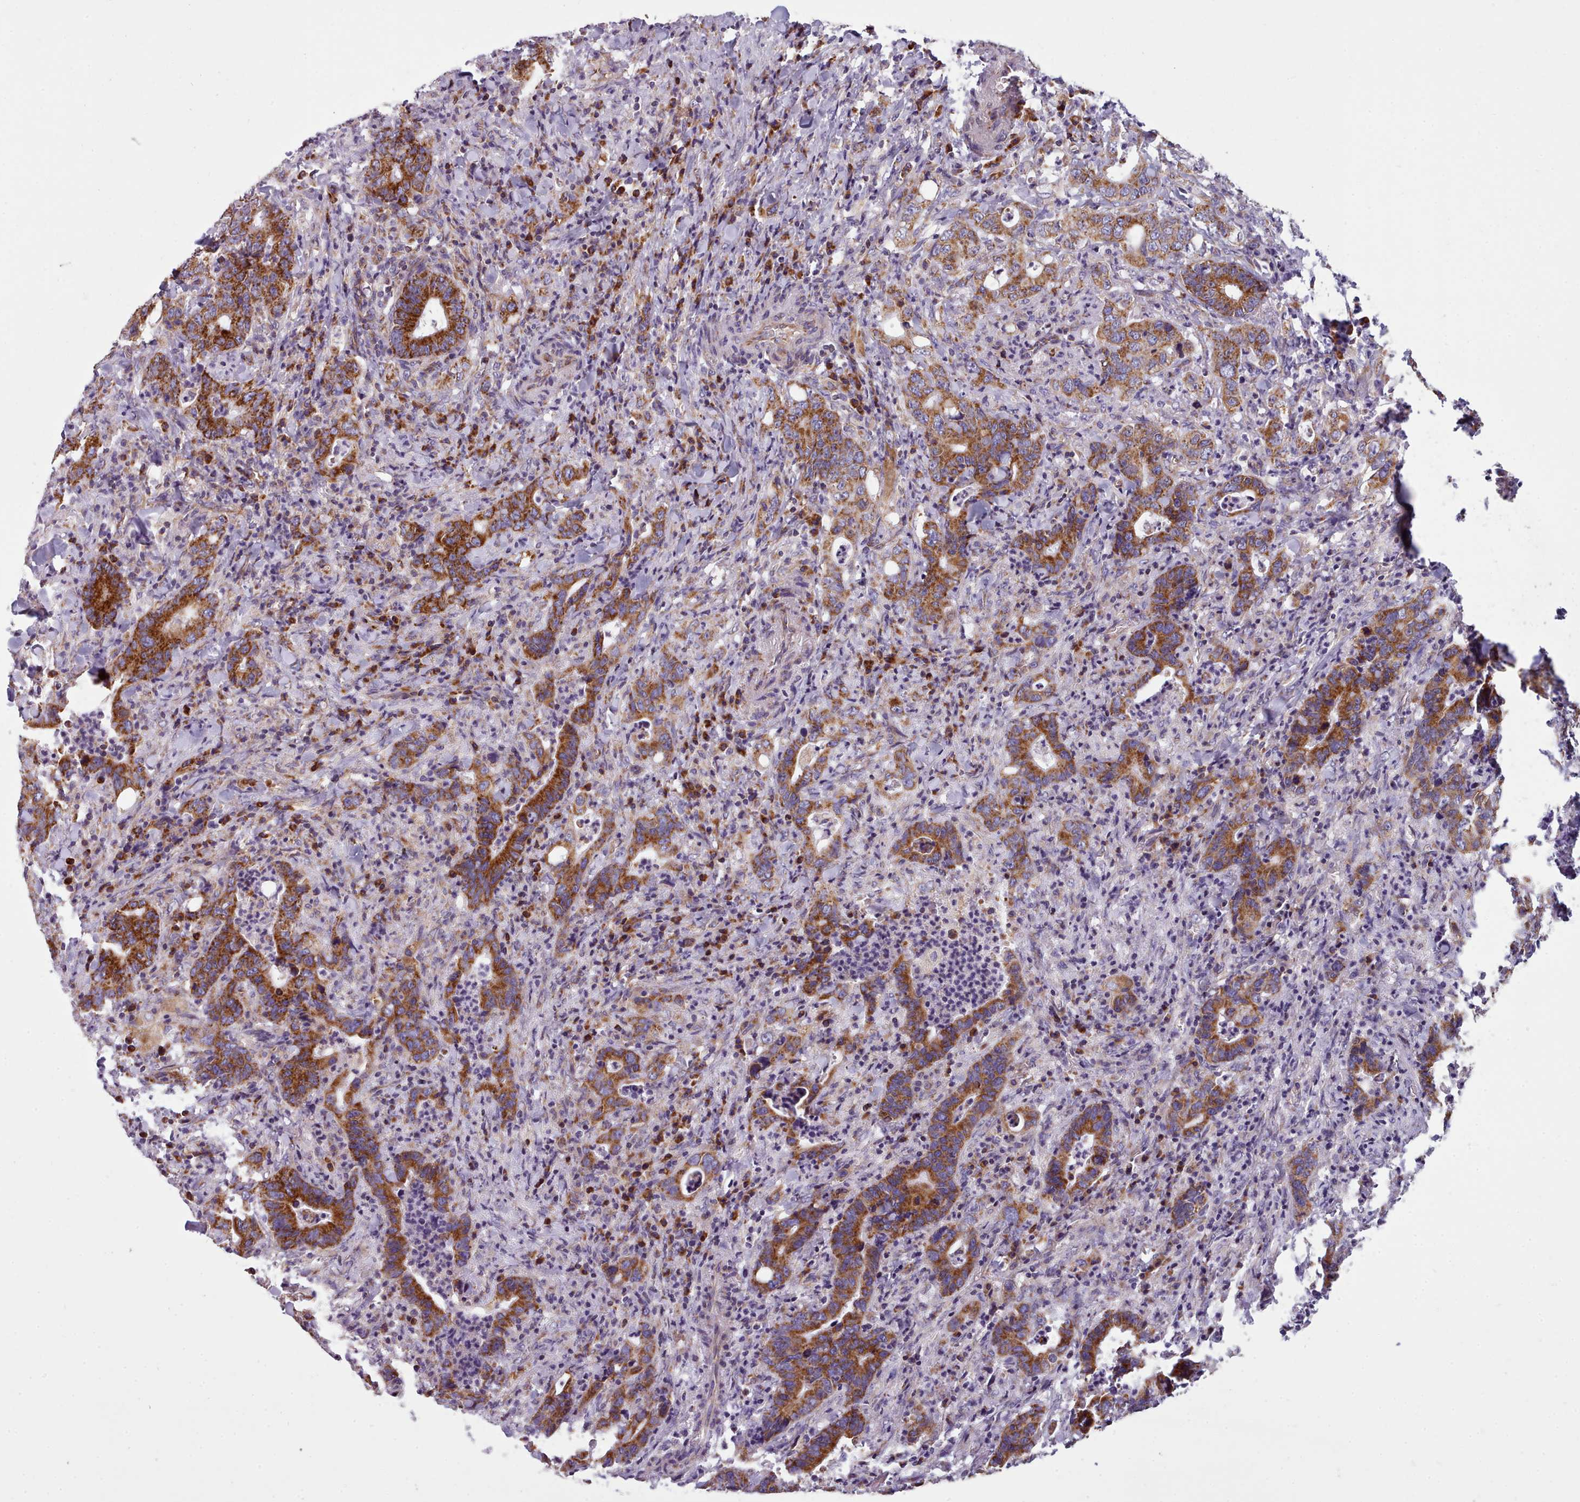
{"staining": {"intensity": "strong", "quantity": ">75%", "location": "cytoplasmic/membranous"}, "tissue": "colorectal cancer", "cell_type": "Tumor cells", "image_type": "cancer", "snomed": [{"axis": "morphology", "description": "Adenocarcinoma, NOS"}, {"axis": "topography", "description": "Colon"}], "caption": "The immunohistochemical stain highlights strong cytoplasmic/membranous staining in tumor cells of colorectal cancer tissue.", "gene": "SRP54", "patient": {"sex": "female", "age": 75}}